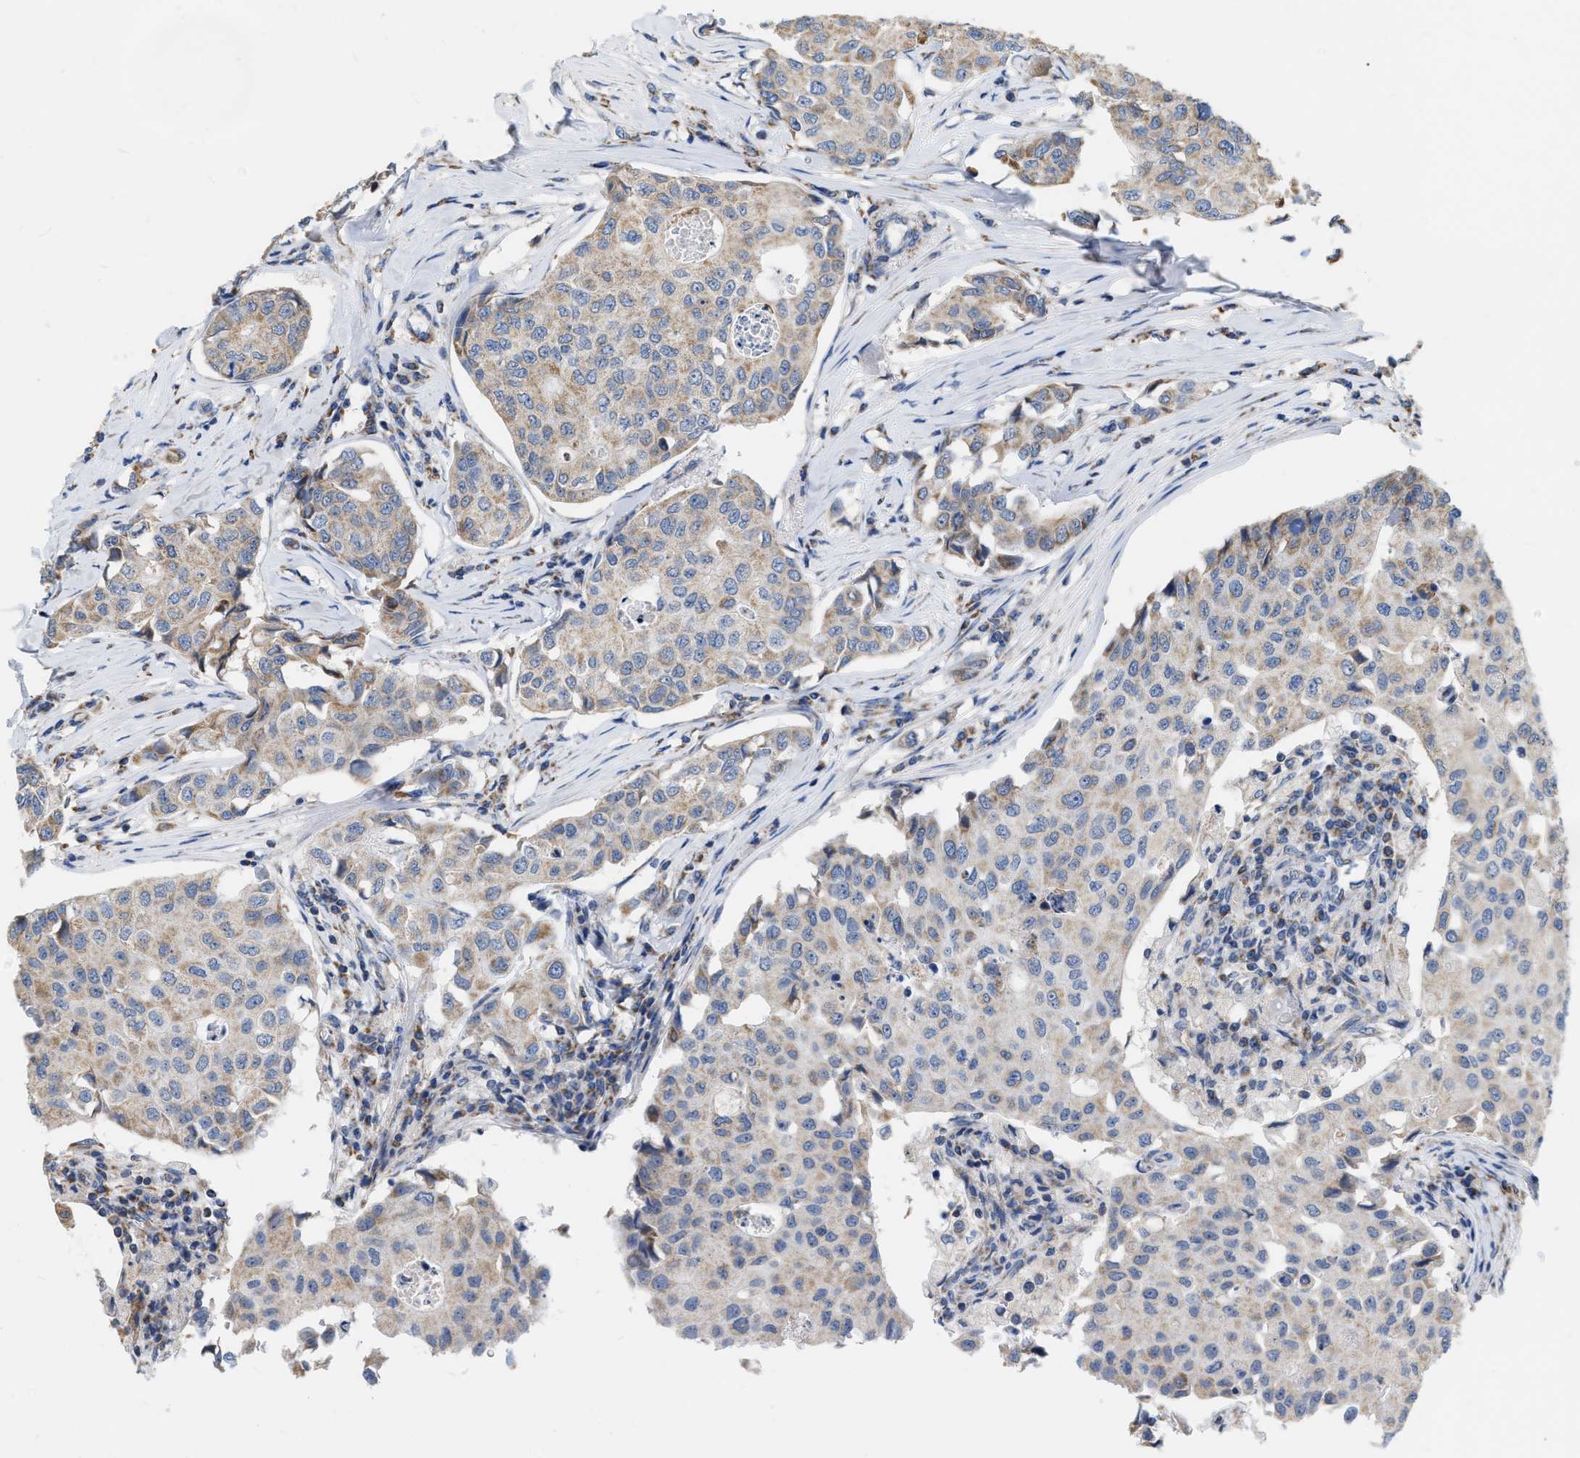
{"staining": {"intensity": "weak", "quantity": ">75%", "location": "cytoplasmic/membranous"}, "tissue": "breast cancer", "cell_type": "Tumor cells", "image_type": "cancer", "snomed": [{"axis": "morphology", "description": "Duct carcinoma"}, {"axis": "topography", "description": "Breast"}], "caption": "About >75% of tumor cells in human infiltrating ductal carcinoma (breast) demonstrate weak cytoplasmic/membranous protein expression as visualized by brown immunohistochemical staining.", "gene": "DDX56", "patient": {"sex": "female", "age": 80}}